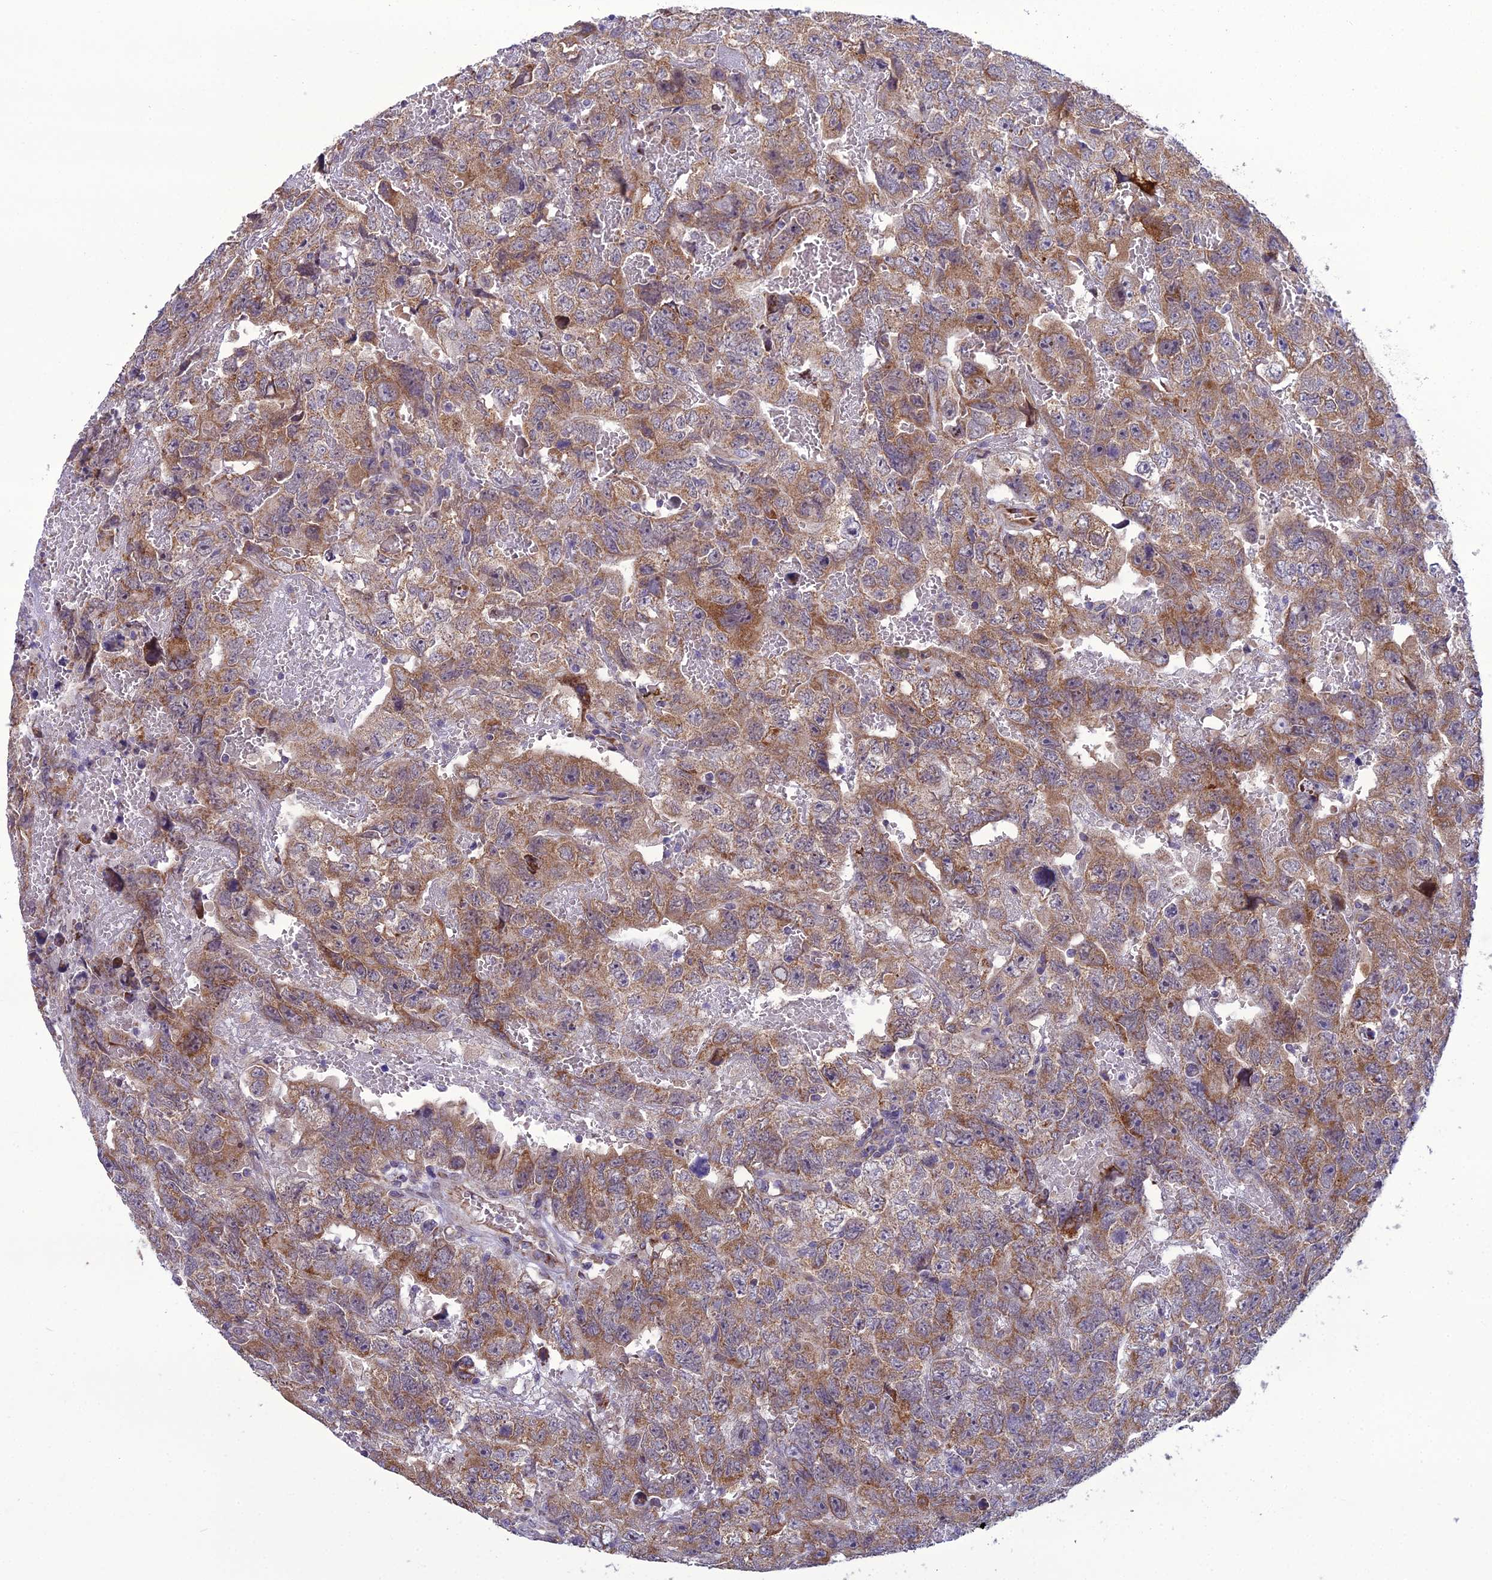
{"staining": {"intensity": "moderate", "quantity": "25%-75%", "location": "cytoplasmic/membranous"}, "tissue": "testis cancer", "cell_type": "Tumor cells", "image_type": "cancer", "snomed": [{"axis": "morphology", "description": "Carcinoma, Embryonal, NOS"}, {"axis": "topography", "description": "Testis"}], "caption": "This is a photomicrograph of IHC staining of testis embryonal carcinoma, which shows moderate expression in the cytoplasmic/membranous of tumor cells.", "gene": "NODAL", "patient": {"sex": "male", "age": 45}}